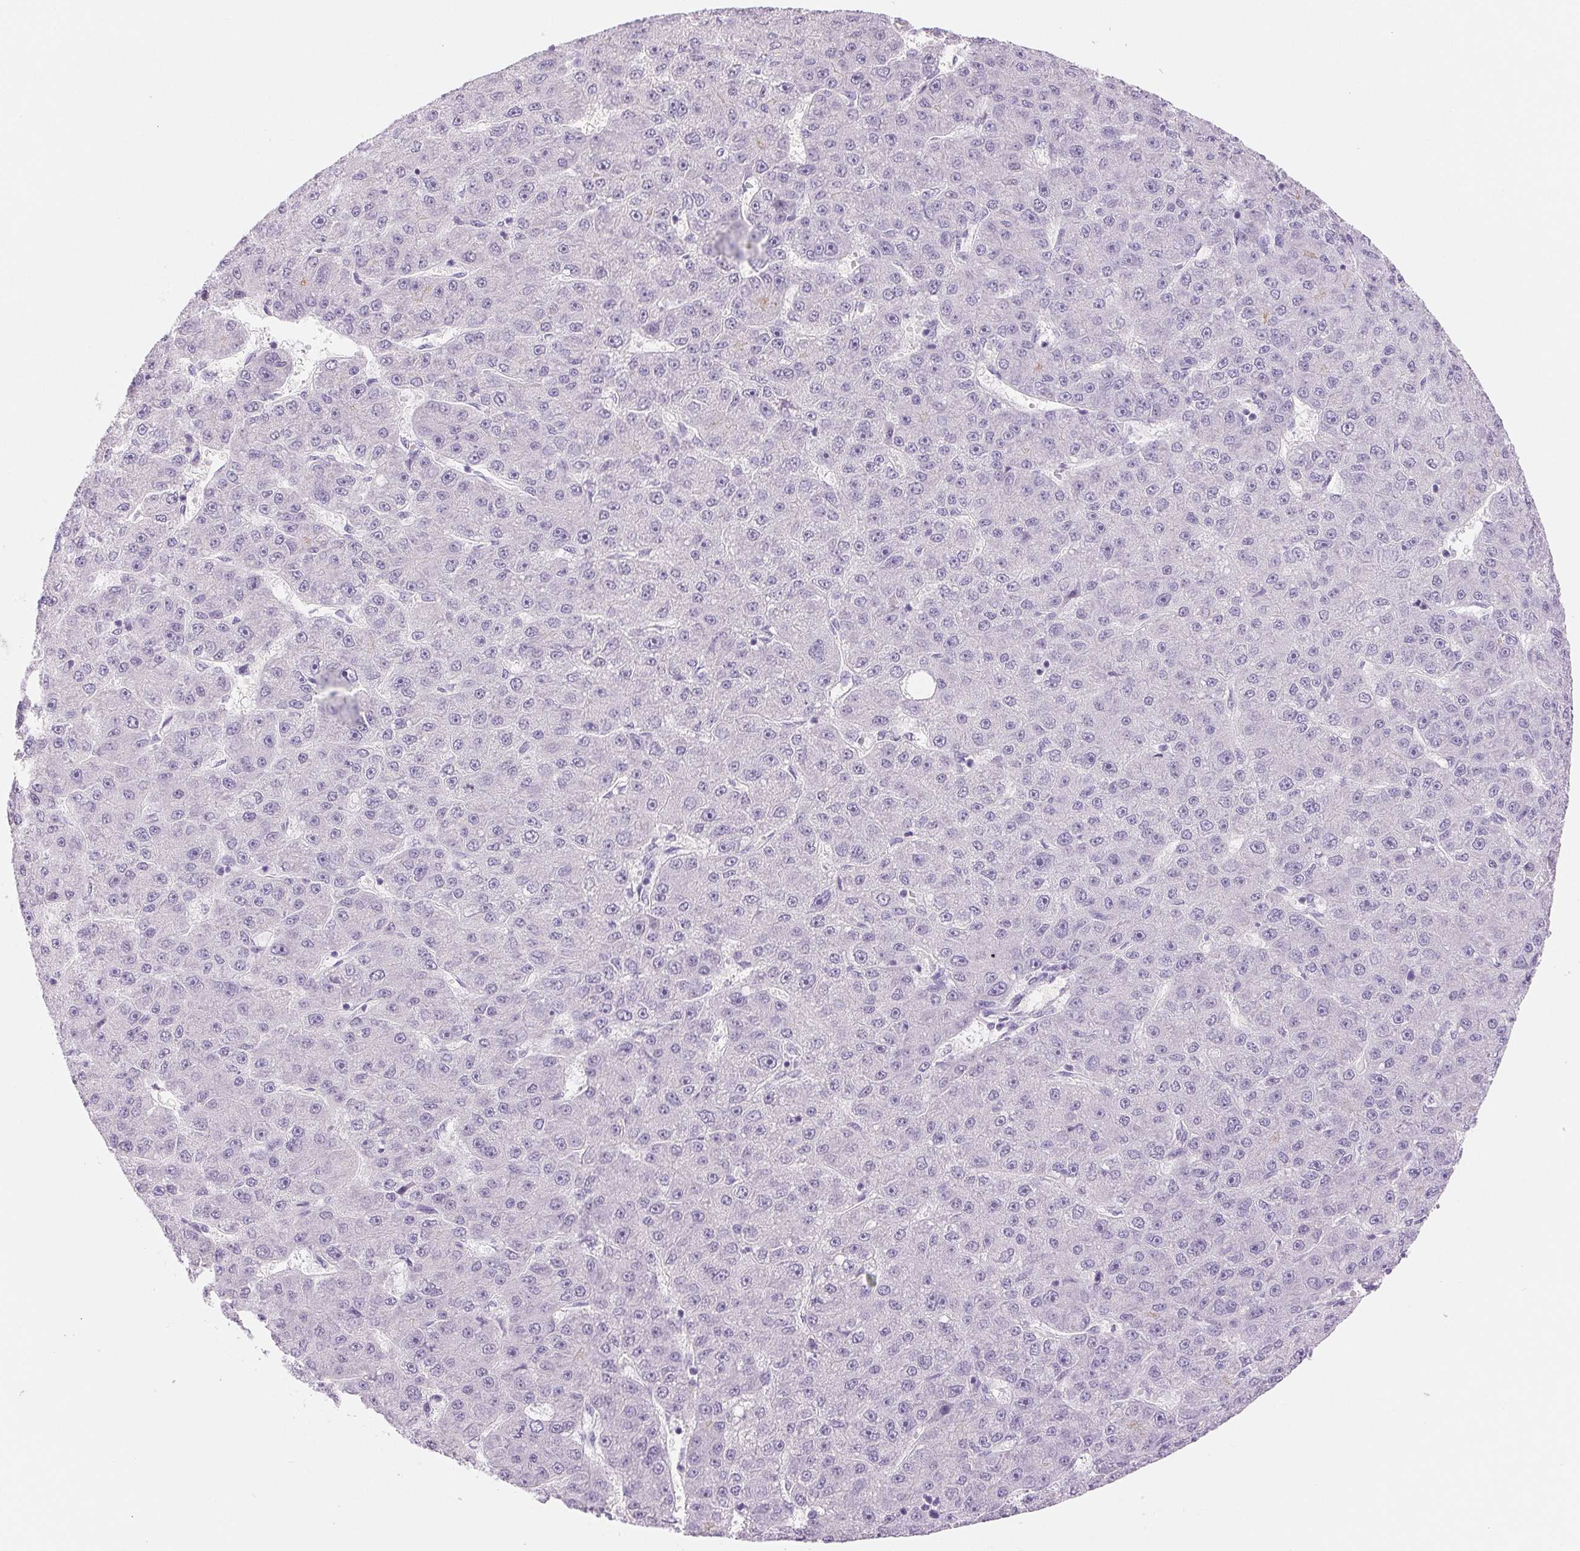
{"staining": {"intensity": "negative", "quantity": "none", "location": "none"}, "tissue": "liver cancer", "cell_type": "Tumor cells", "image_type": "cancer", "snomed": [{"axis": "morphology", "description": "Carcinoma, Hepatocellular, NOS"}, {"axis": "topography", "description": "Liver"}], "caption": "Liver cancer (hepatocellular carcinoma) was stained to show a protein in brown. There is no significant staining in tumor cells. The staining is performed using DAB (3,3'-diaminobenzidine) brown chromogen with nuclei counter-stained in using hematoxylin.", "gene": "IFIT1B", "patient": {"sex": "male", "age": 67}}